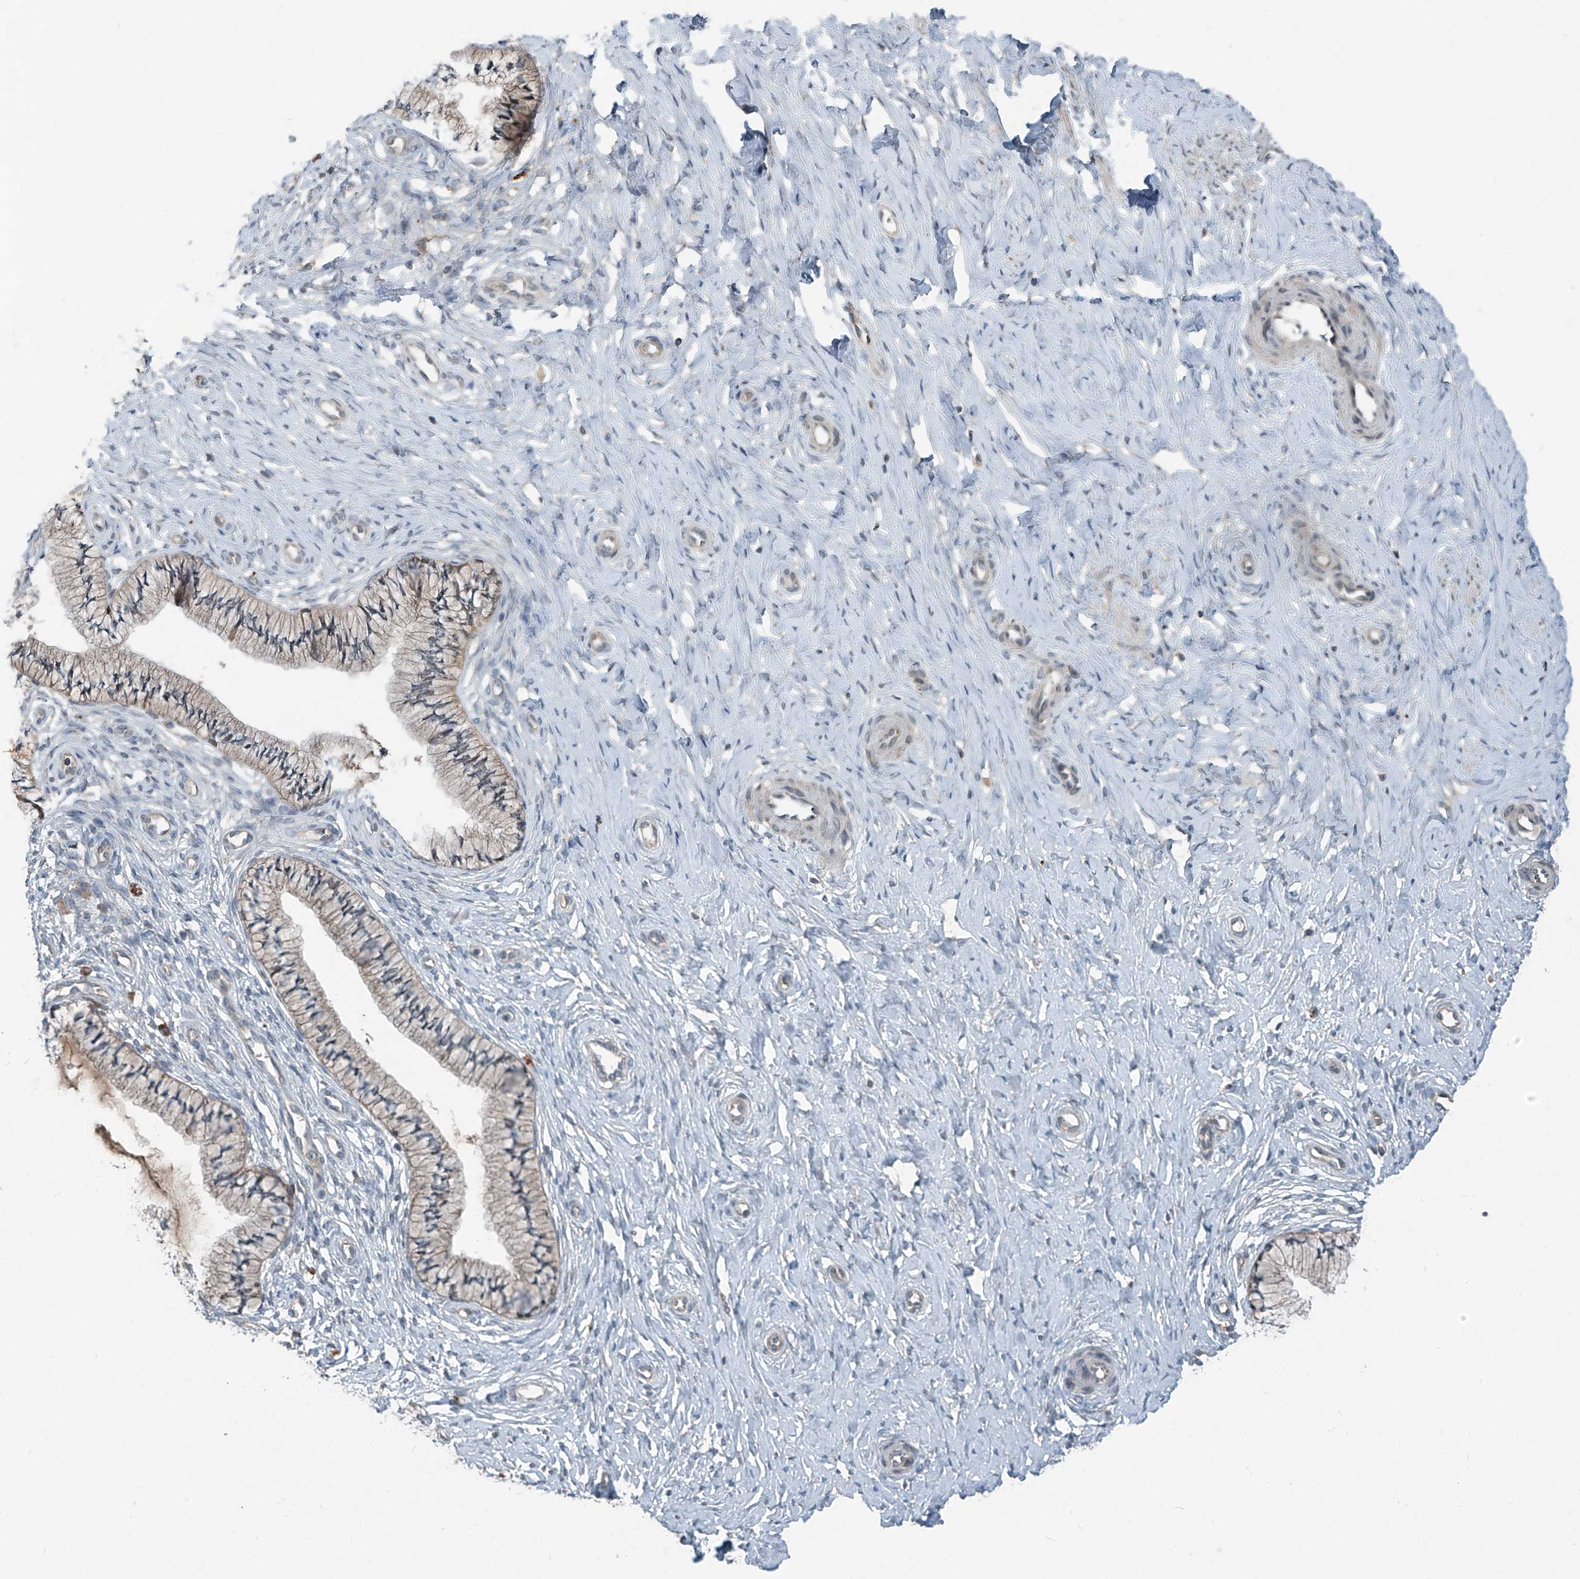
{"staining": {"intensity": "weak", "quantity": "25%-75%", "location": "cytoplasmic/membranous"}, "tissue": "cervix", "cell_type": "Glandular cells", "image_type": "normal", "snomed": [{"axis": "morphology", "description": "Normal tissue, NOS"}, {"axis": "topography", "description": "Cervix"}], "caption": "Immunohistochemistry histopathology image of unremarkable cervix: human cervix stained using IHC displays low levels of weak protein expression localized specifically in the cytoplasmic/membranous of glandular cells, appearing as a cytoplasmic/membranous brown color.", "gene": "FOXRED2", "patient": {"sex": "female", "age": 36}}